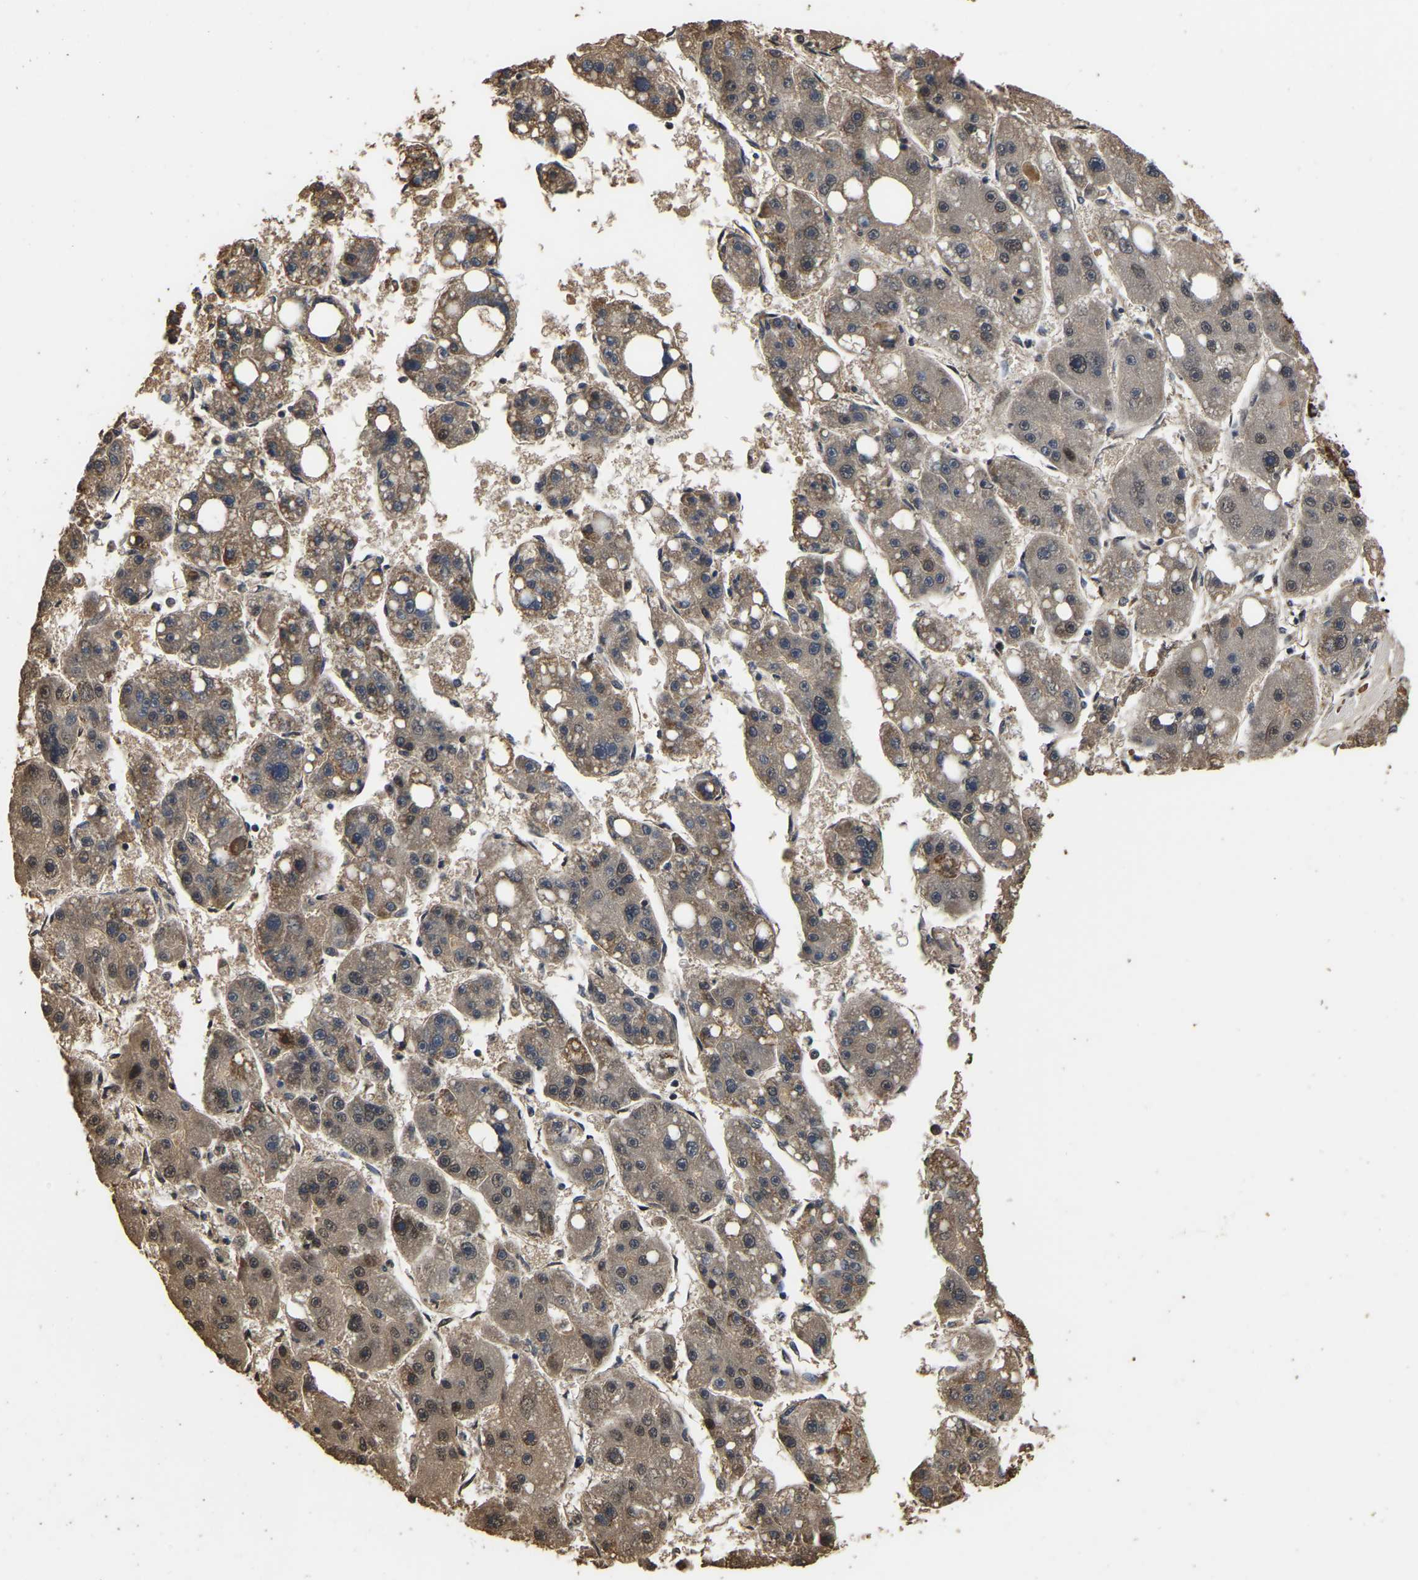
{"staining": {"intensity": "weak", "quantity": ">75%", "location": "cytoplasmic/membranous,nuclear"}, "tissue": "liver cancer", "cell_type": "Tumor cells", "image_type": "cancer", "snomed": [{"axis": "morphology", "description": "Carcinoma, Hepatocellular, NOS"}, {"axis": "topography", "description": "Liver"}], "caption": "Protein staining displays weak cytoplasmic/membranous and nuclear staining in approximately >75% of tumor cells in liver cancer (hepatocellular carcinoma). Immunohistochemistry stains the protein in brown and the nuclei are stained blue.", "gene": "CIAO1", "patient": {"sex": "female", "age": 61}}